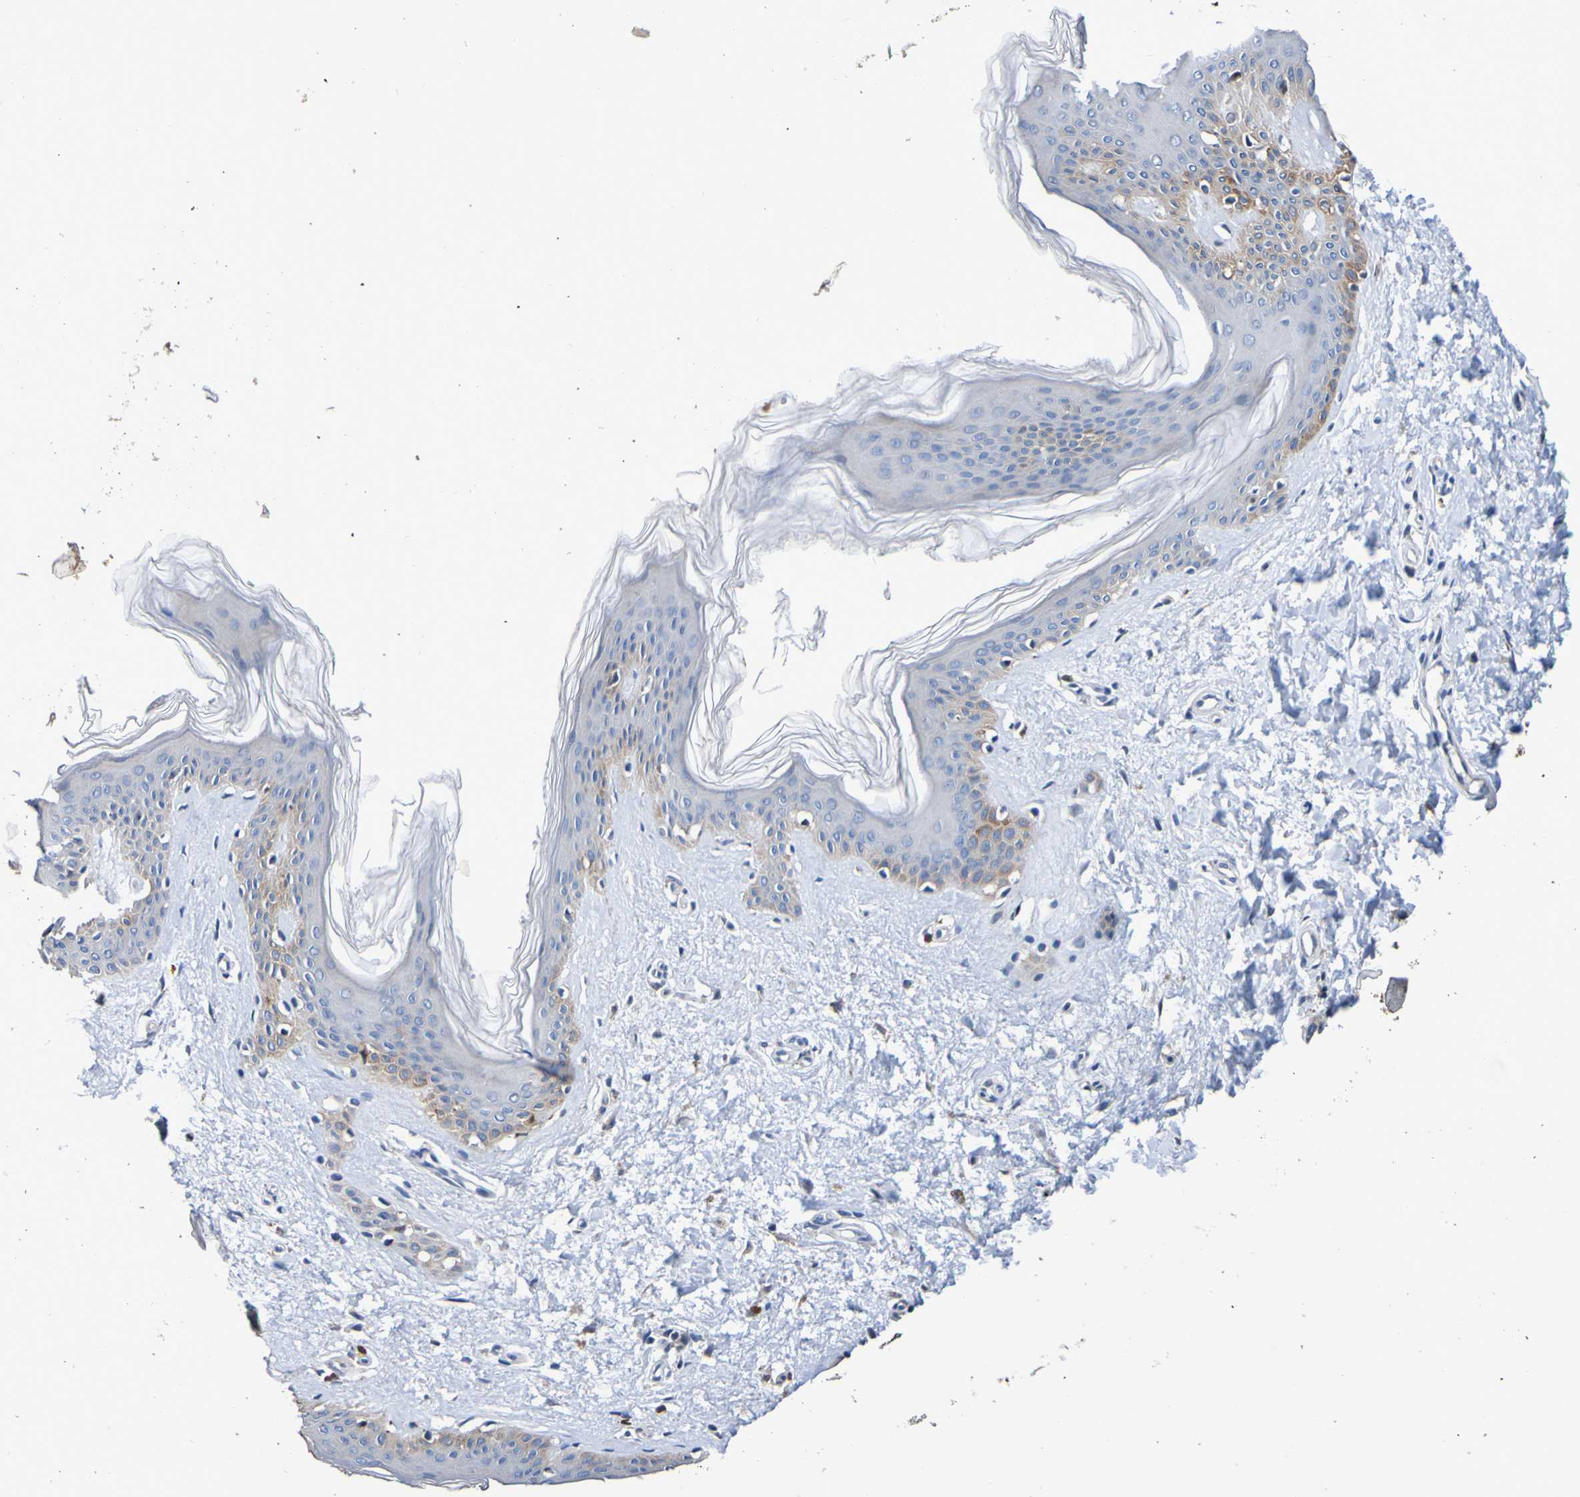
{"staining": {"intensity": "weak", "quantity": "25%-75%", "location": "cytoplasmic/membranous"}, "tissue": "skin", "cell_type": "Fibroblasts", "image_type": "normal", "snomed": [{"axis": "morphology", "description": "Normal tissue, NOS"}, {"axis": "topography", "description": "Skin"}], "caption": "The histopathology image shows a brown stain indicating the presence of a protein in the cytoplasmic/membranous of fibroblasts in skin. The protein of interest is shown in brown color, while the nuclei are stained blue.", "gene": "METAP2", "patient": {"sex": "female", "age": 41}}